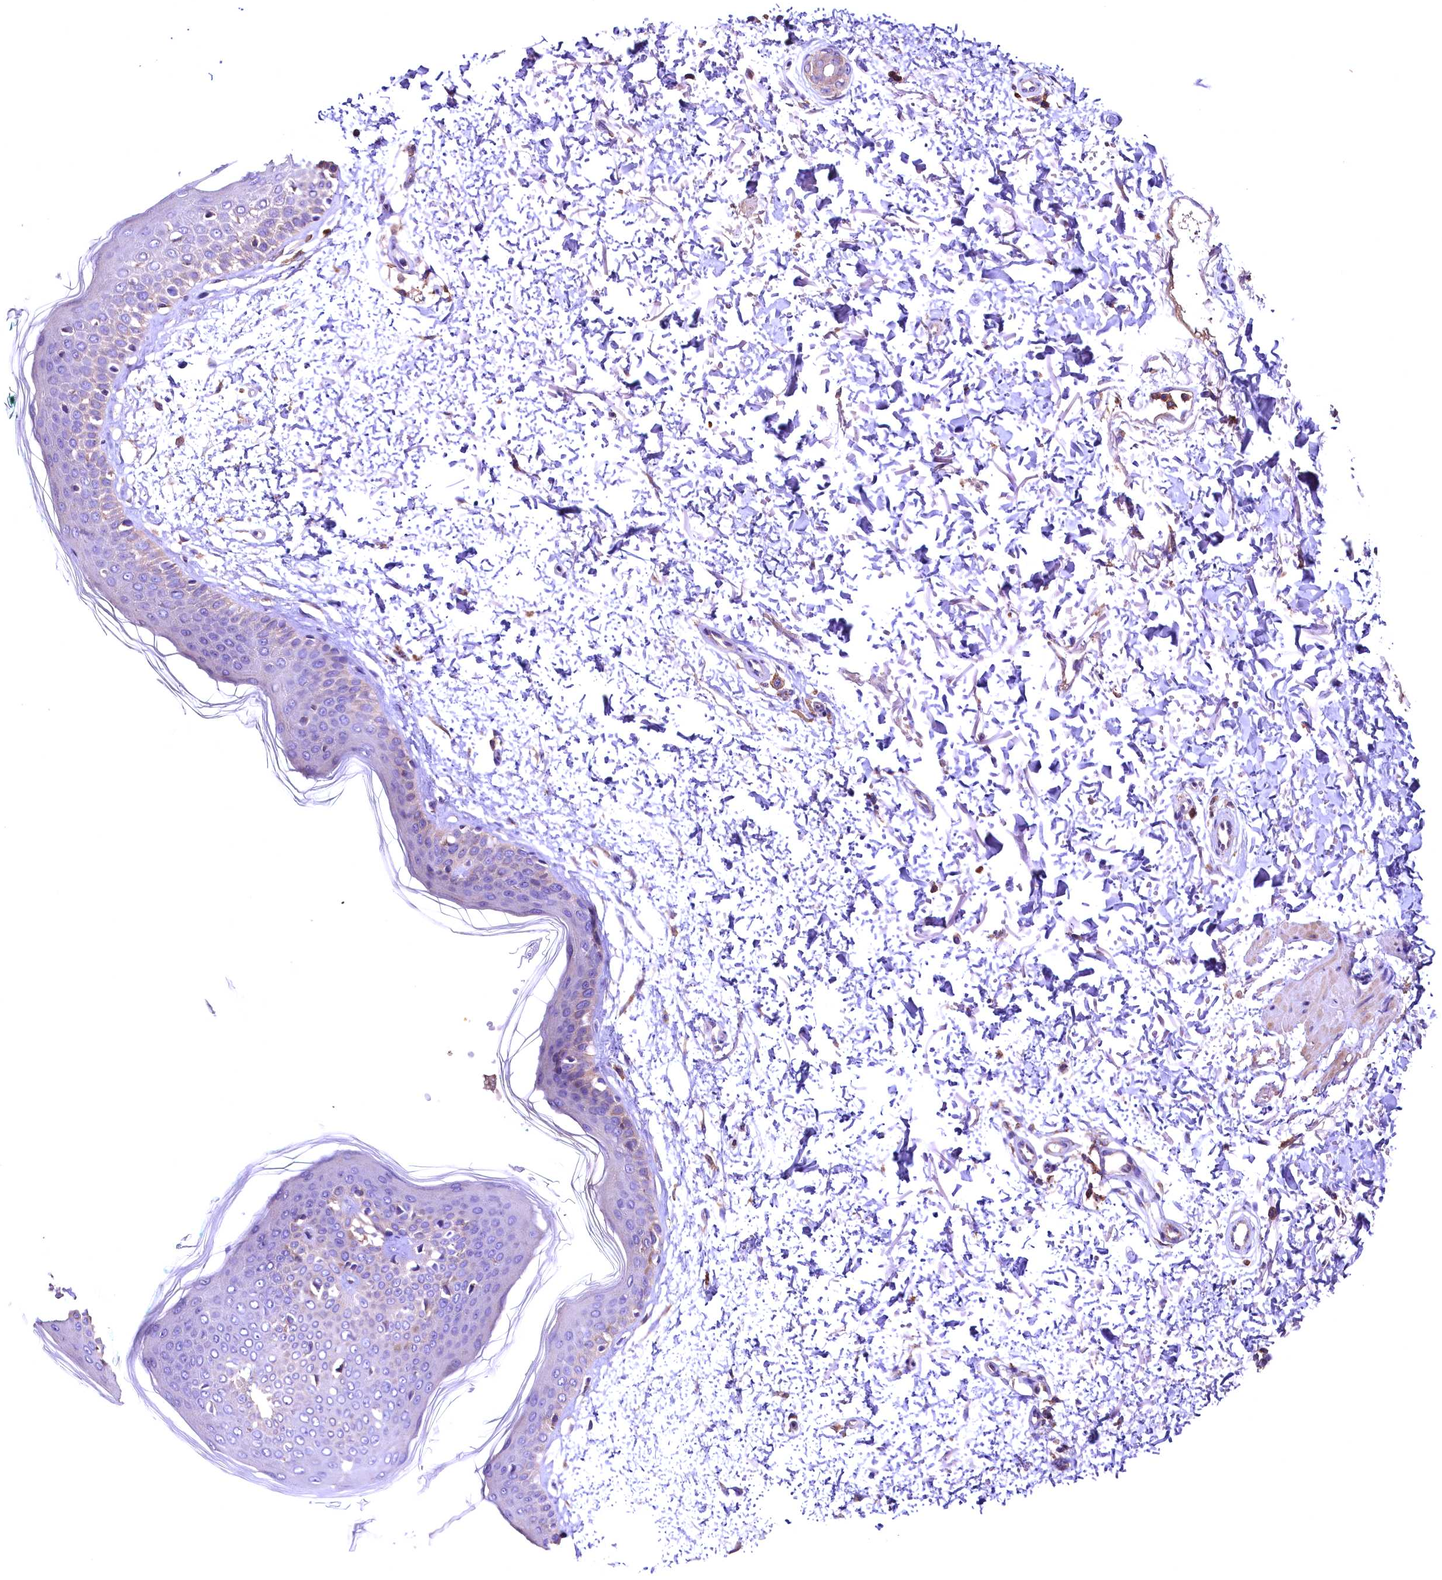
{"staining": {"intensity": "weak", "quantity": "25%-75%", "location": "cytoplasmic/membranous"}, "tissue": "skin", "cell_type": "Fibroblasts", "image_type": "normal", "snomed": [{"axis": "morphology", "description": "Normal tissue, NOS"}, {"axis": "topography", "description": "Skin"}], "caption": "A brown stain highlights weak cytoplasmic/membranous expression of a protein in fibroblasts of normal human skin.", "gene": "ENKD1", "patient": {"sex": "male", "age": 66}}